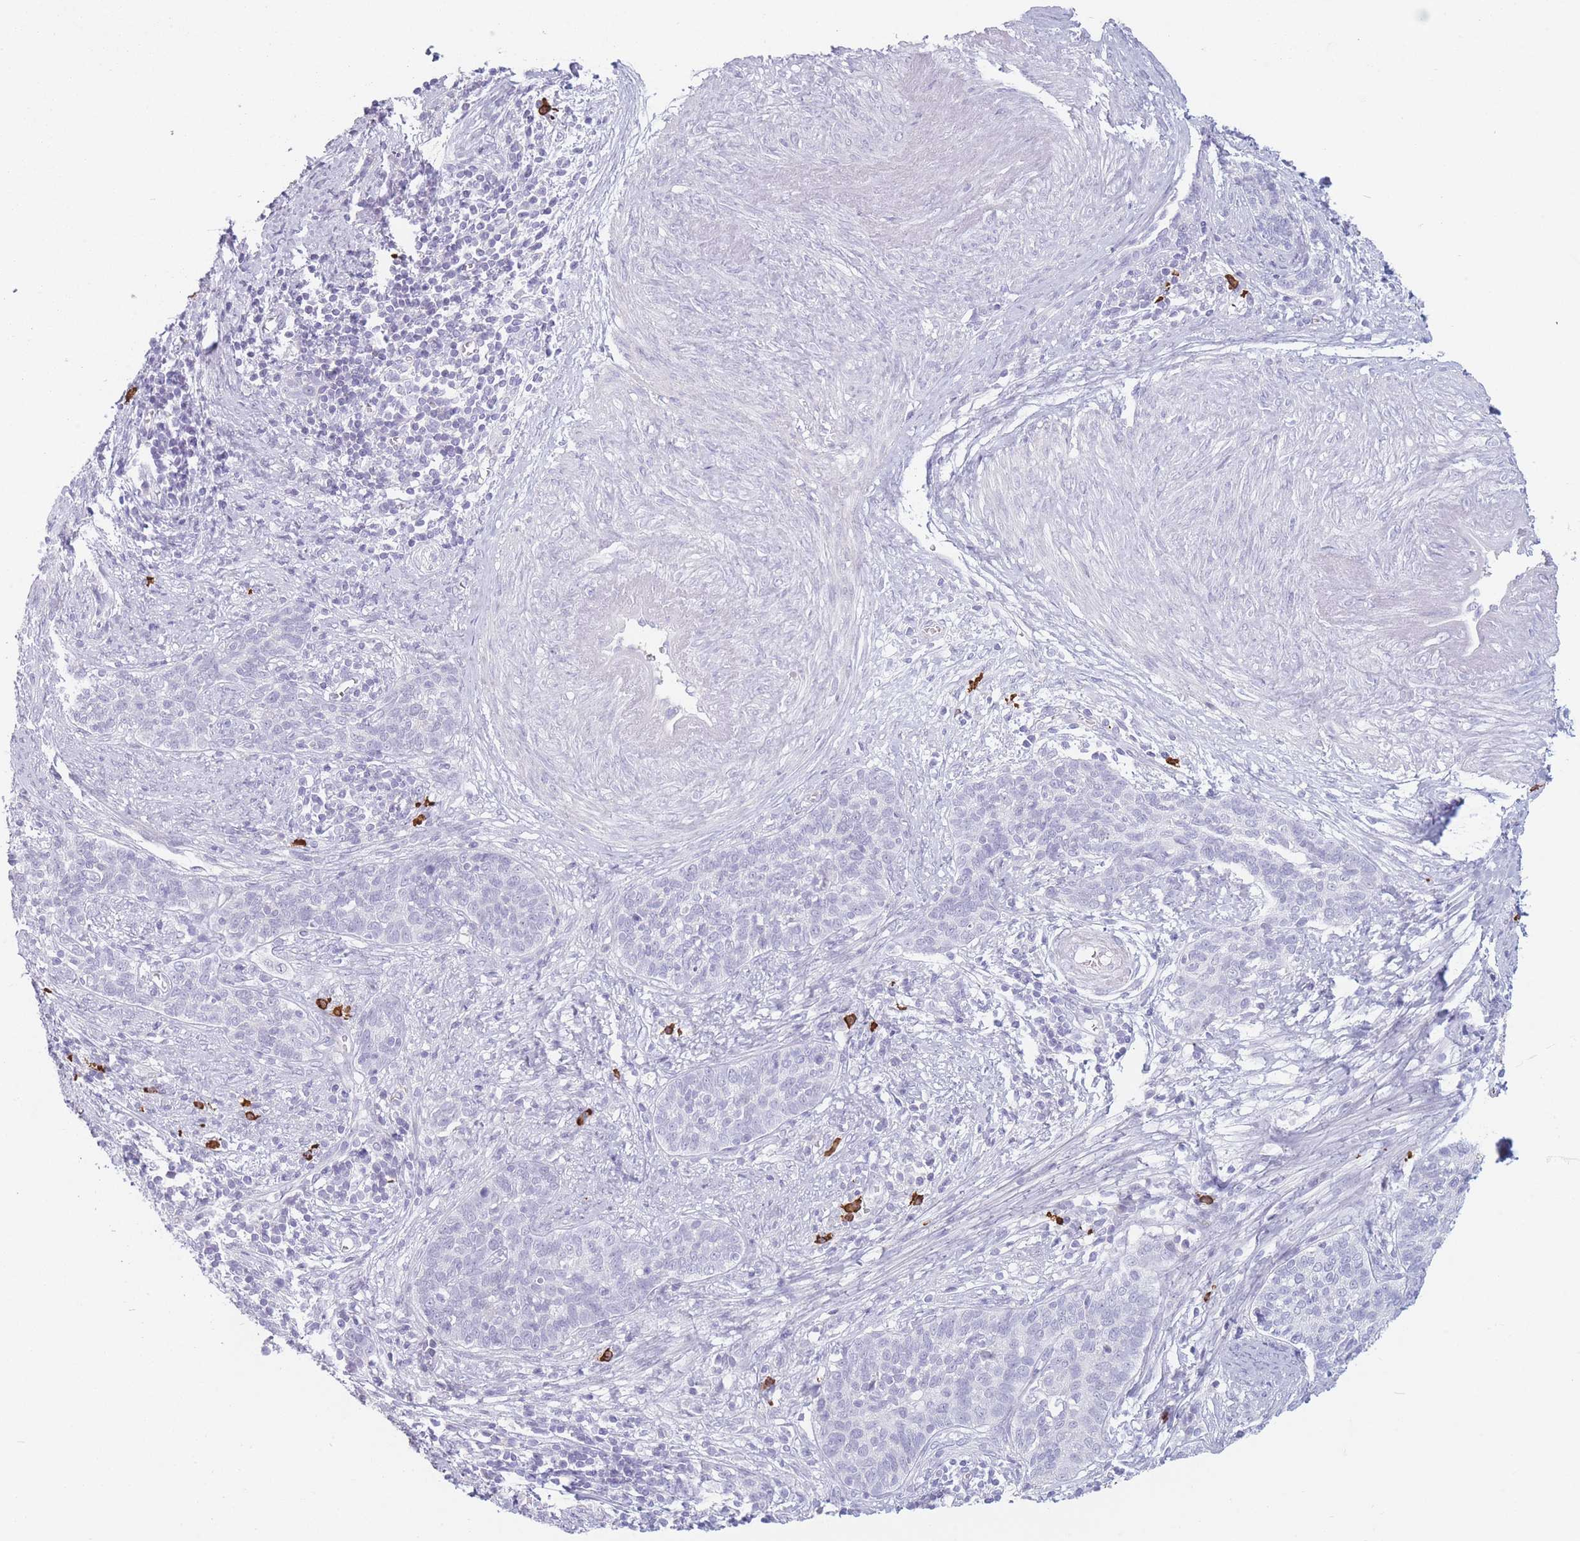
{"staining": {"intensity": "negative", "quantity": "none", "location": "none"}, "tissue": "cervical cancer", "cell_type": "Tumor cells", "image_type": "cancer", "snomed": [{"axis": "morphology", "description": "Squamous cell carcinoma, NOS"}, {"axis": "topography", "description": "Cervix"}], "caption": "Immunohistochemistry photomicrograph of neoplastic tissue: cervical cancer (squamous cell carcinoma) stained with DAB (3,3'-diaminobenzidine) reveals no significant protein expression in tumor cells.", "gene": "PLEKHG2", "patient": {"sex": "female", "age": 39}}